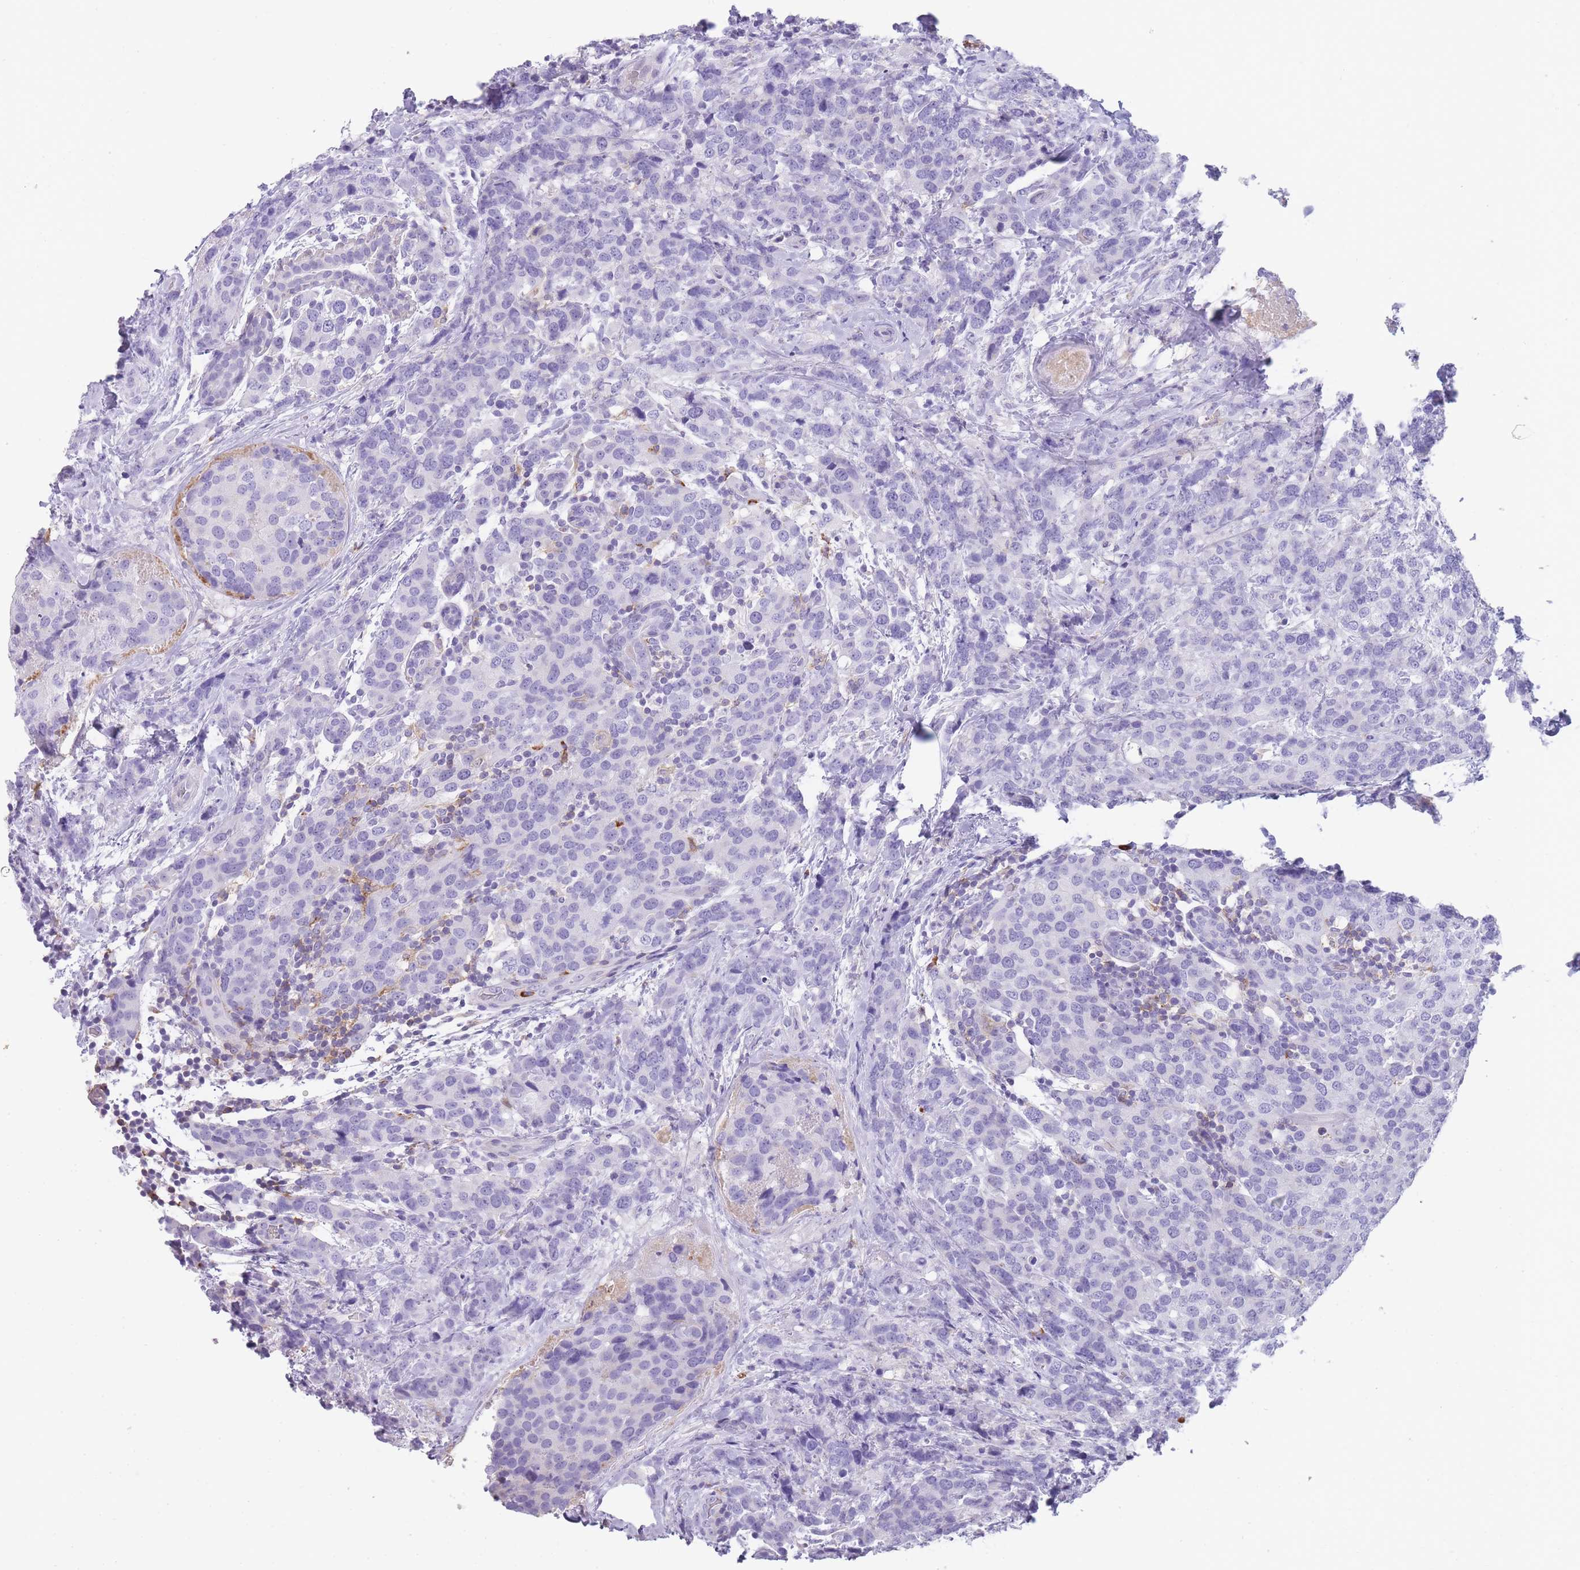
{"staining": {"intensity": "negative", "quantity": "none", "location": "none"}, "tissue": "breast cancer", "cell_type": "Tumor cells", "image_type": "cancer", "snomed": [{"axis": "morphology", "description": "Lobular carcinoma"}, {"axis": "topography", "description": "Breast"}], "caption": "The IHC photomicrograph has no significant expression in tumor cells of breast lobular carcinoma tissue.", "gene": "CR1L", "patient": {"sex": "female", "age": 59}}